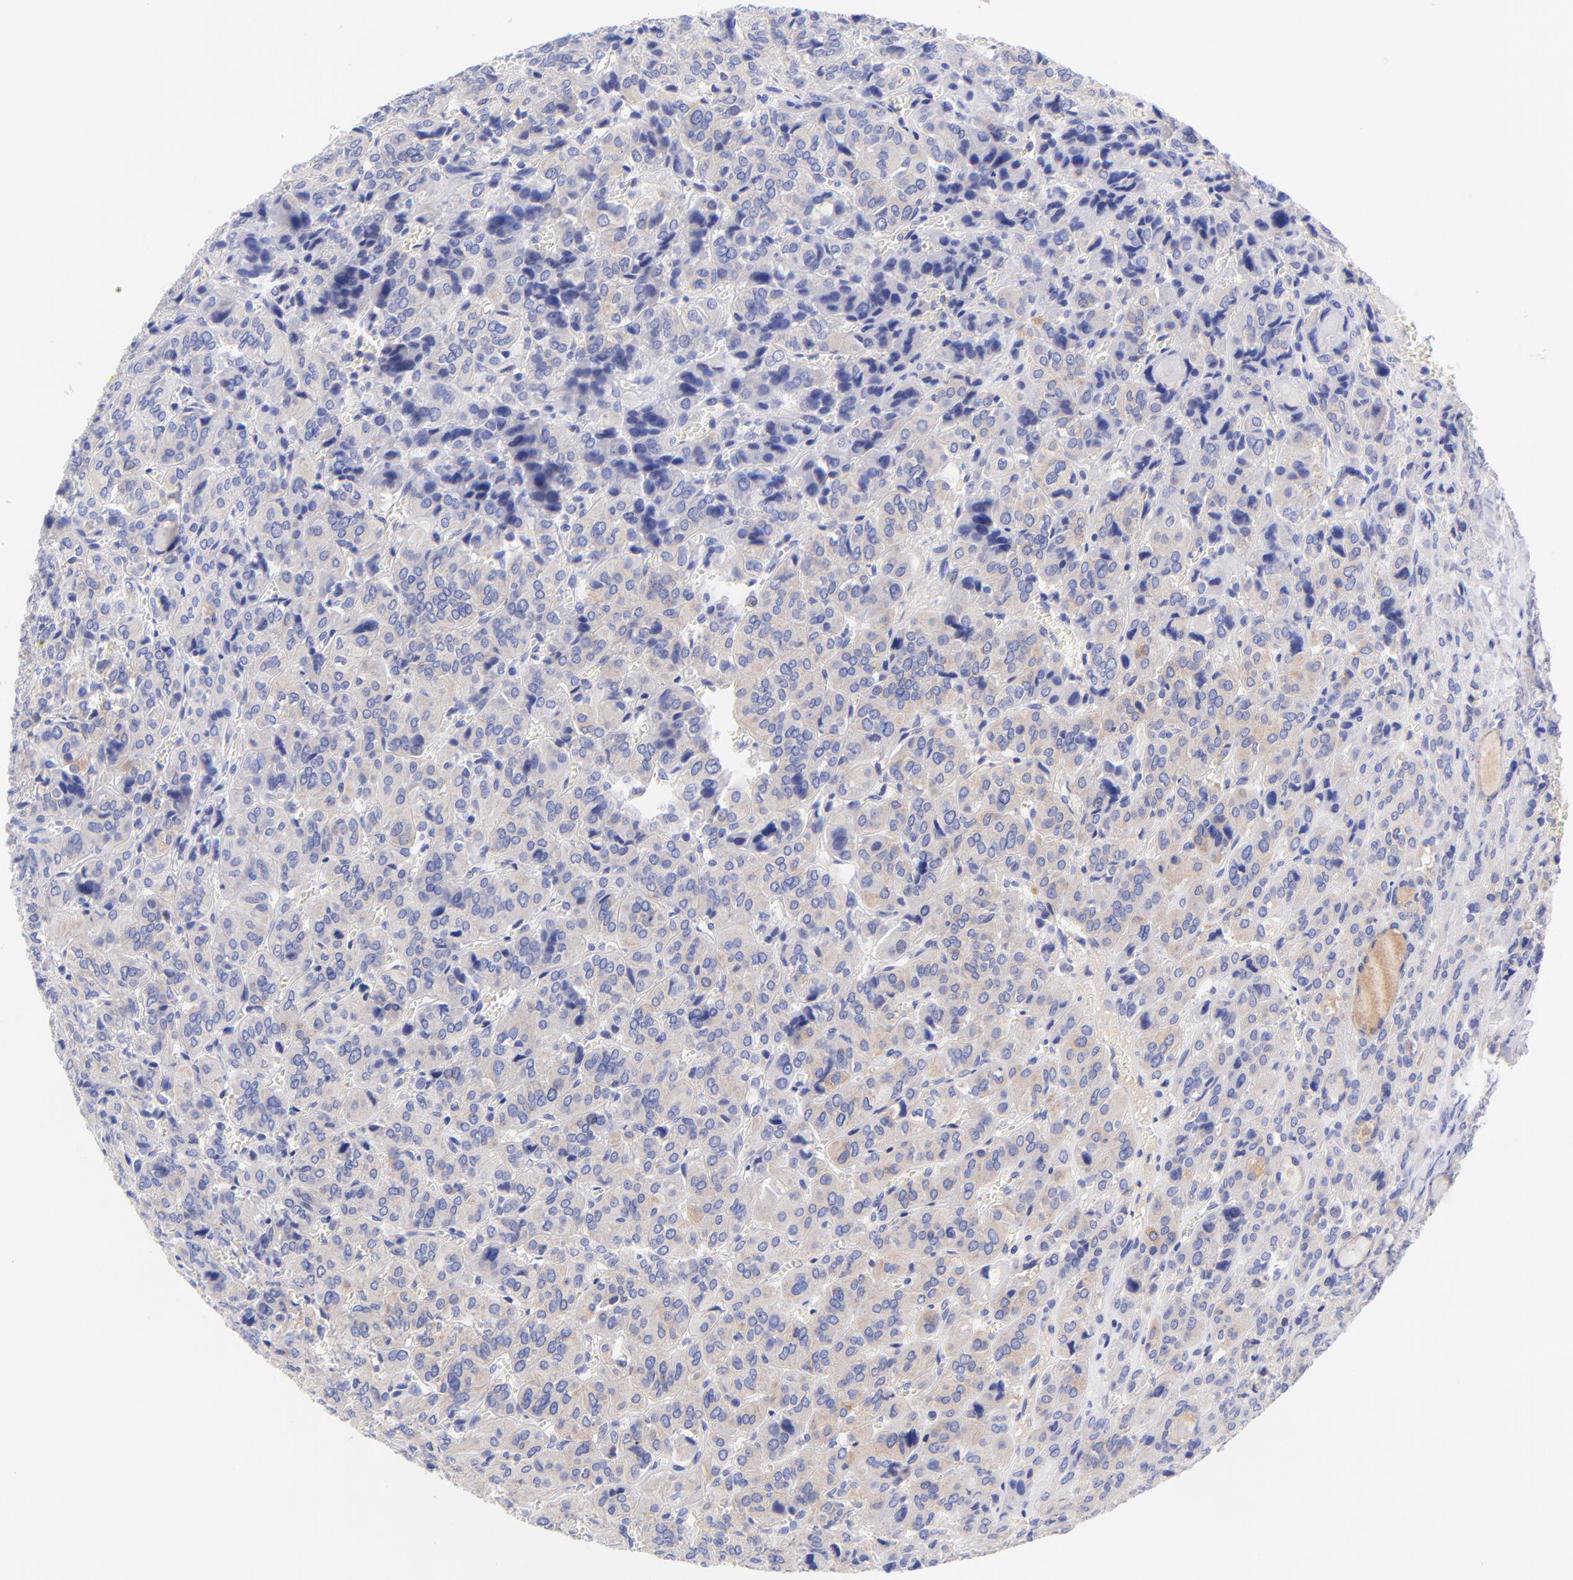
{"staining": {"intensity": "moderate", "quantity": "25%-75%", "location": "cytoplasmic/membranous"}, "tissue": "thyroid cancer", "cell_type": "Tumor cells", "image_type": "cancer", "snomed": [{"axis": "morphology", "description": "Follicular adenoma carcinoma, NOS"}, {"axis": "topography", "description": "Thyroid gland"}], "caption": "A micrograph showing moderate cytoplasmic/membranous staining in approximately 25%-75% of tumor cells in thyroid cancer, as visualized by brown immunohistochemical staining.", "gene": "GPHN", "patient": {"sex": "female", "age": 71}}